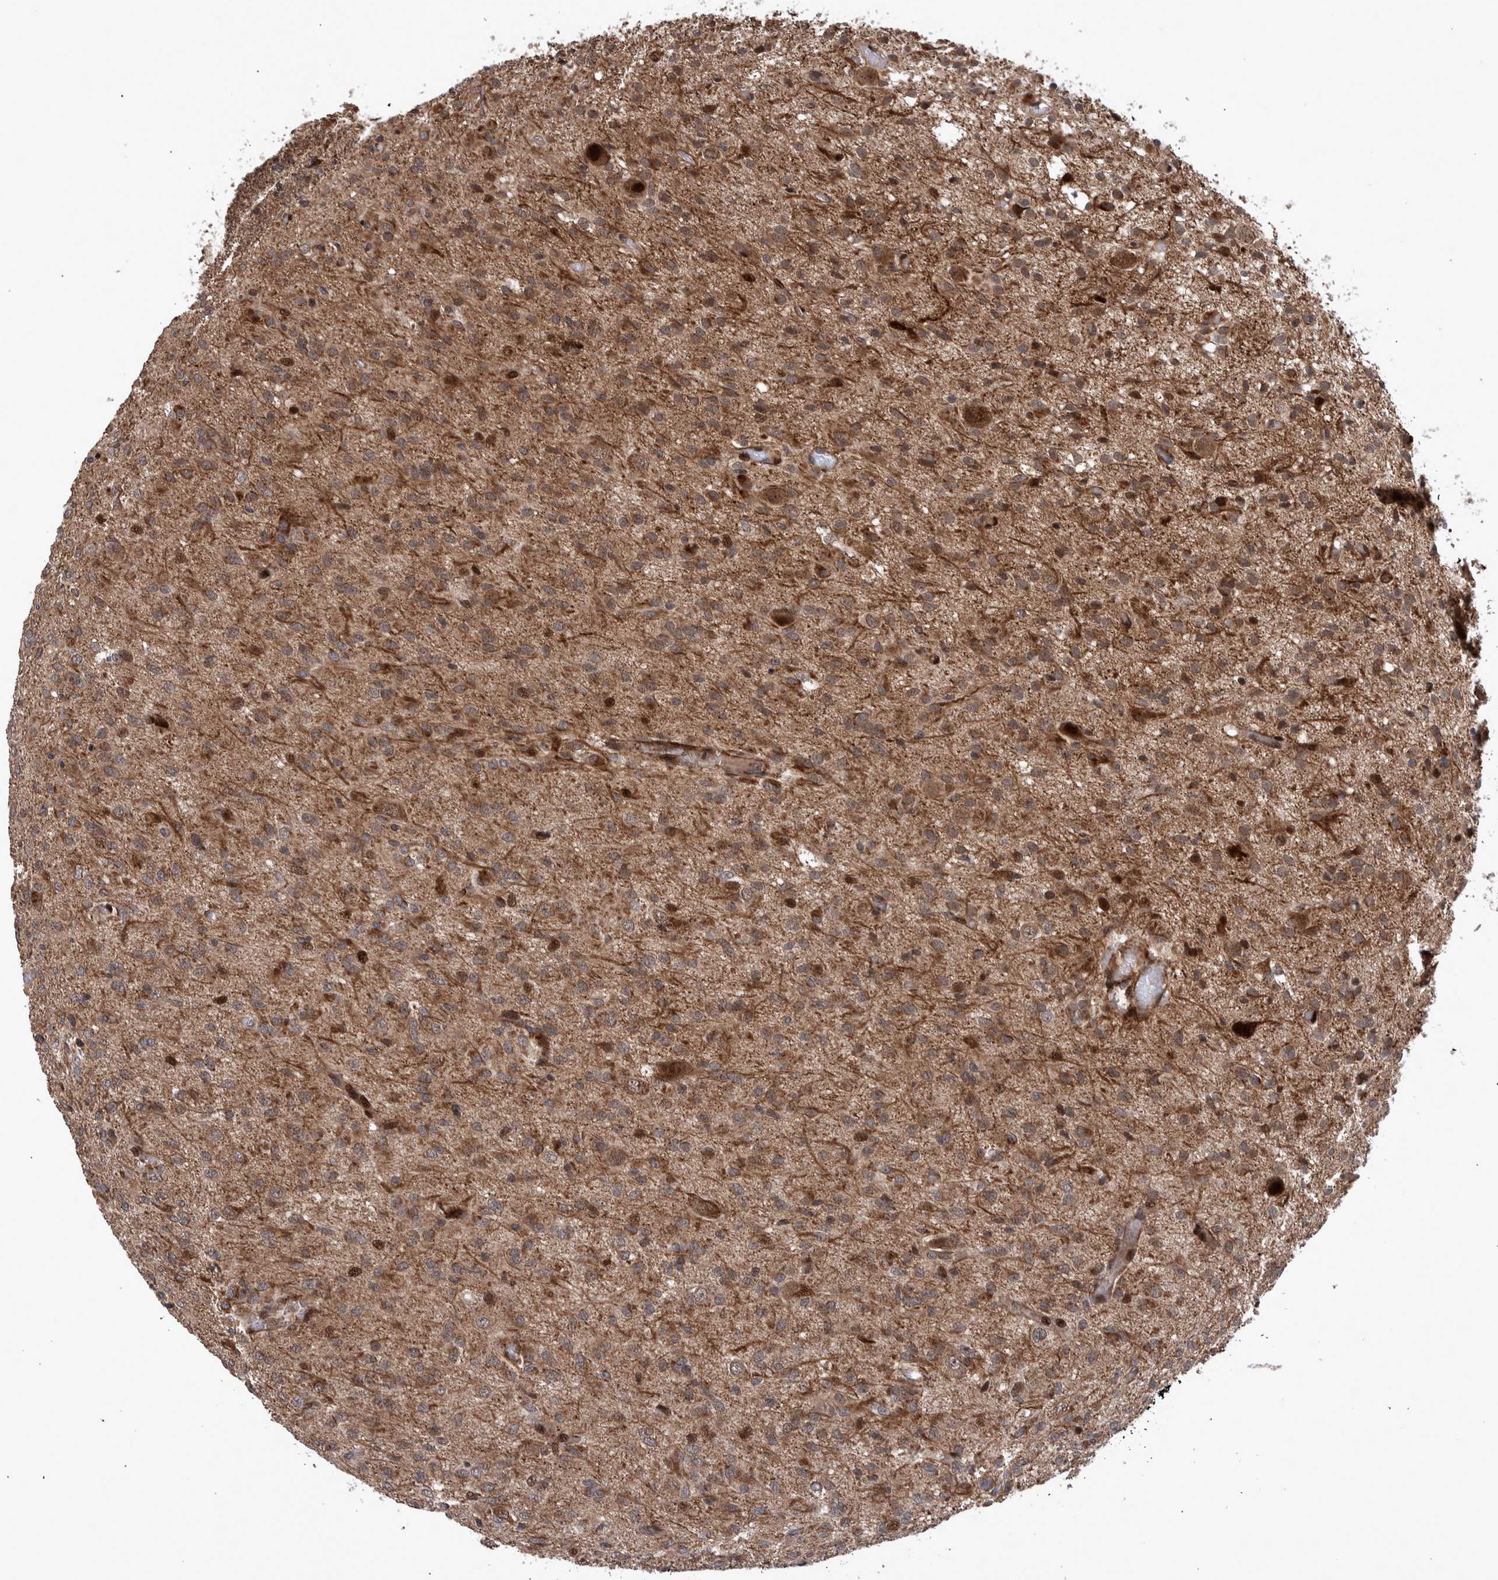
{"staining": {"intensity": "weak", "quantity": ">75%", "location": "cytoplasmic/membranous"}, "tissue": "glioma", "cell_type": "Tumor cells", "image_type": "cancer", "snomed": [{"axis": "morphology", "description": "Glioma, malignant, High grade"}, {"axis": "topography", "description": "Brain"}], "caption": "This is a photomicrograph of IHC staining of glioma, which shows weak expression in the cytoplasmic/membranous of tumor cells.", "gene": "SHISA6", "patient": {"sex": "female", "age": 59}}